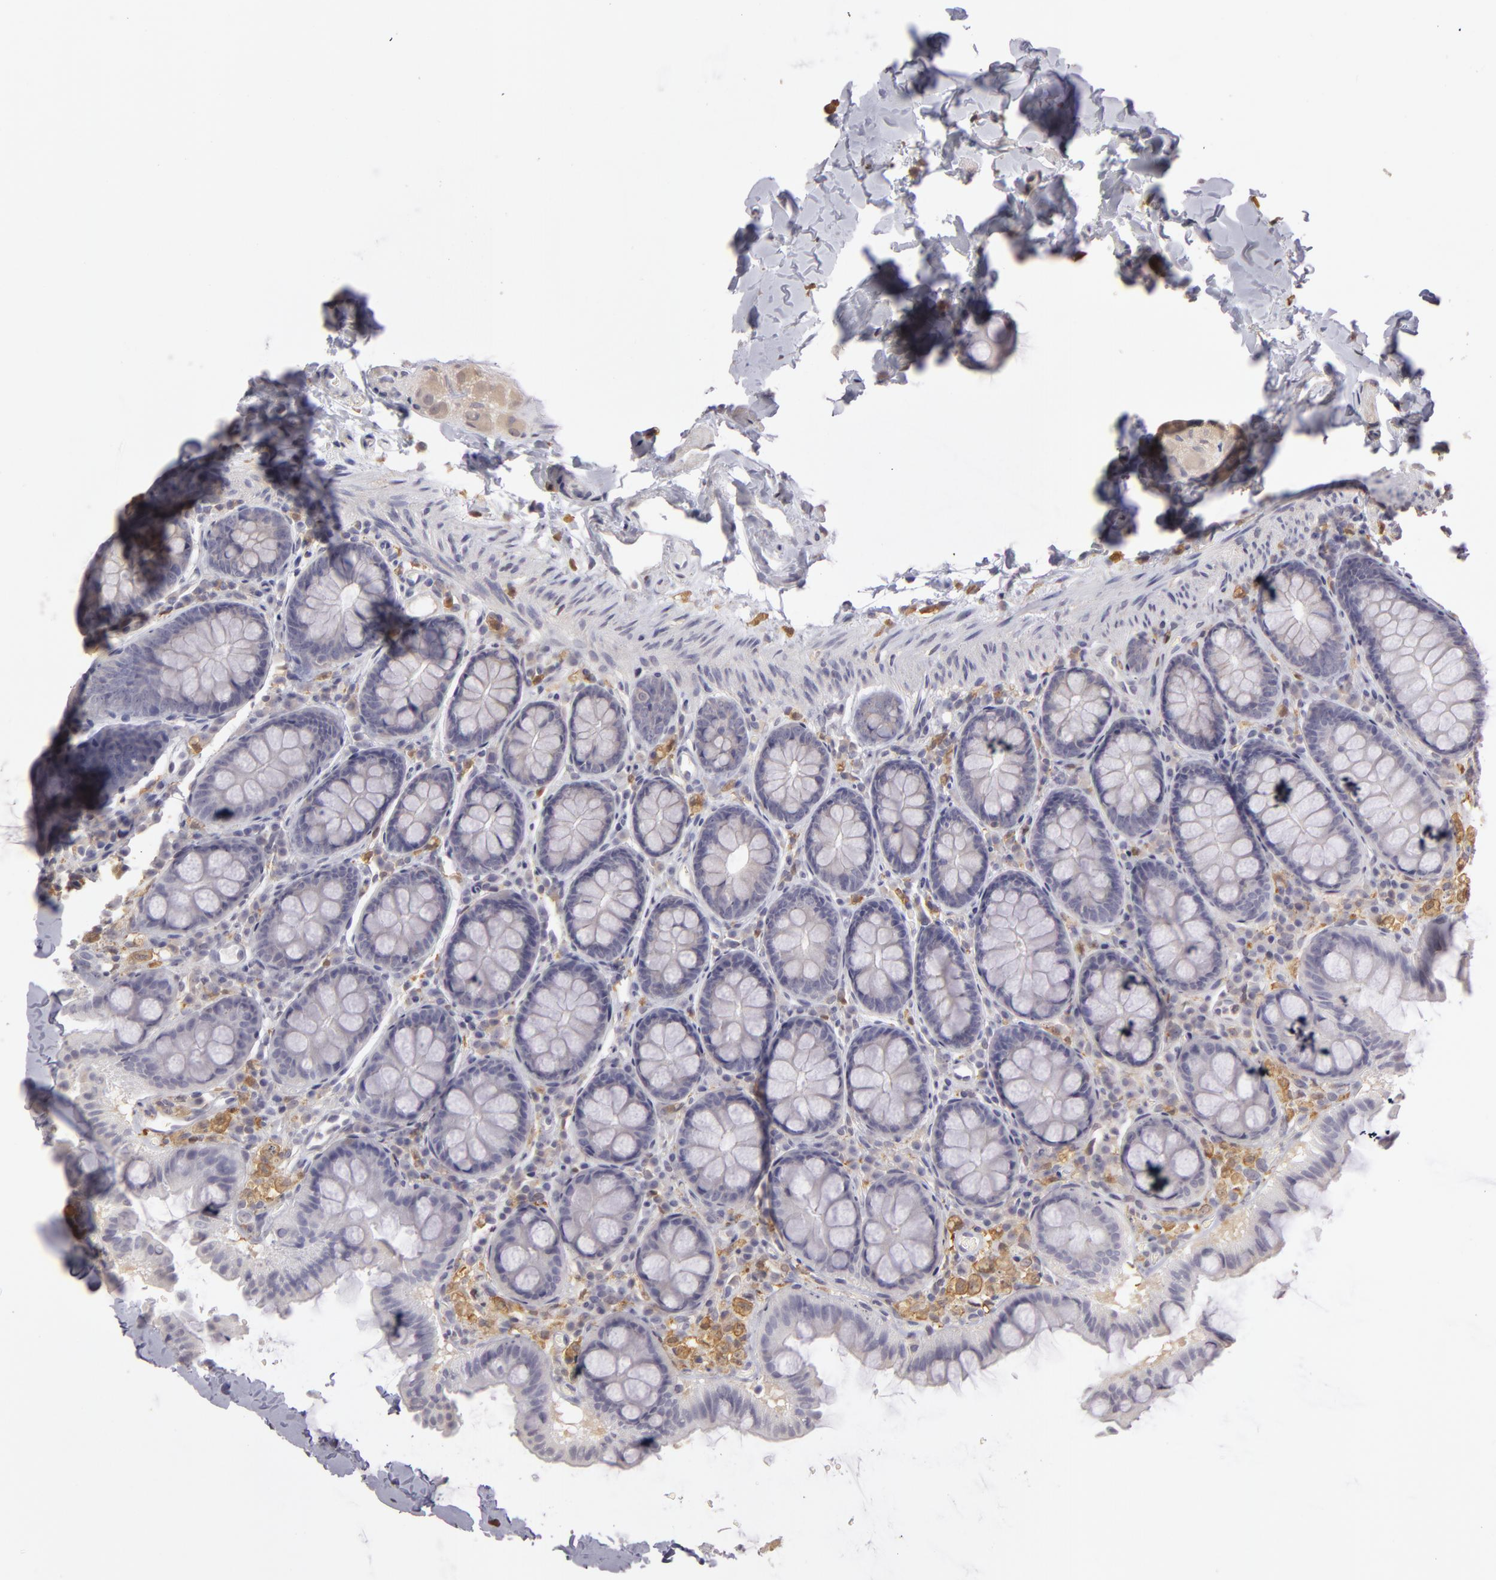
{"staining": {"intensity": "negative", "quantity": "none", "location": "none"}, "tissue": "colon", "cell_type": "Endothelial cells", "image_type": "normal", "snomed": [{"axis": "morphology", "description": "Normal tissue, NOS"}, {"axis": "topography", "description": "Colon"}], "caption": "This is an immunohistochemistry (IHC) image of unremarkable human colon. There is no positivity in endothelial cells.", "gene": "GNPDA1", "patient": {"sex": "female", "age": 61}}